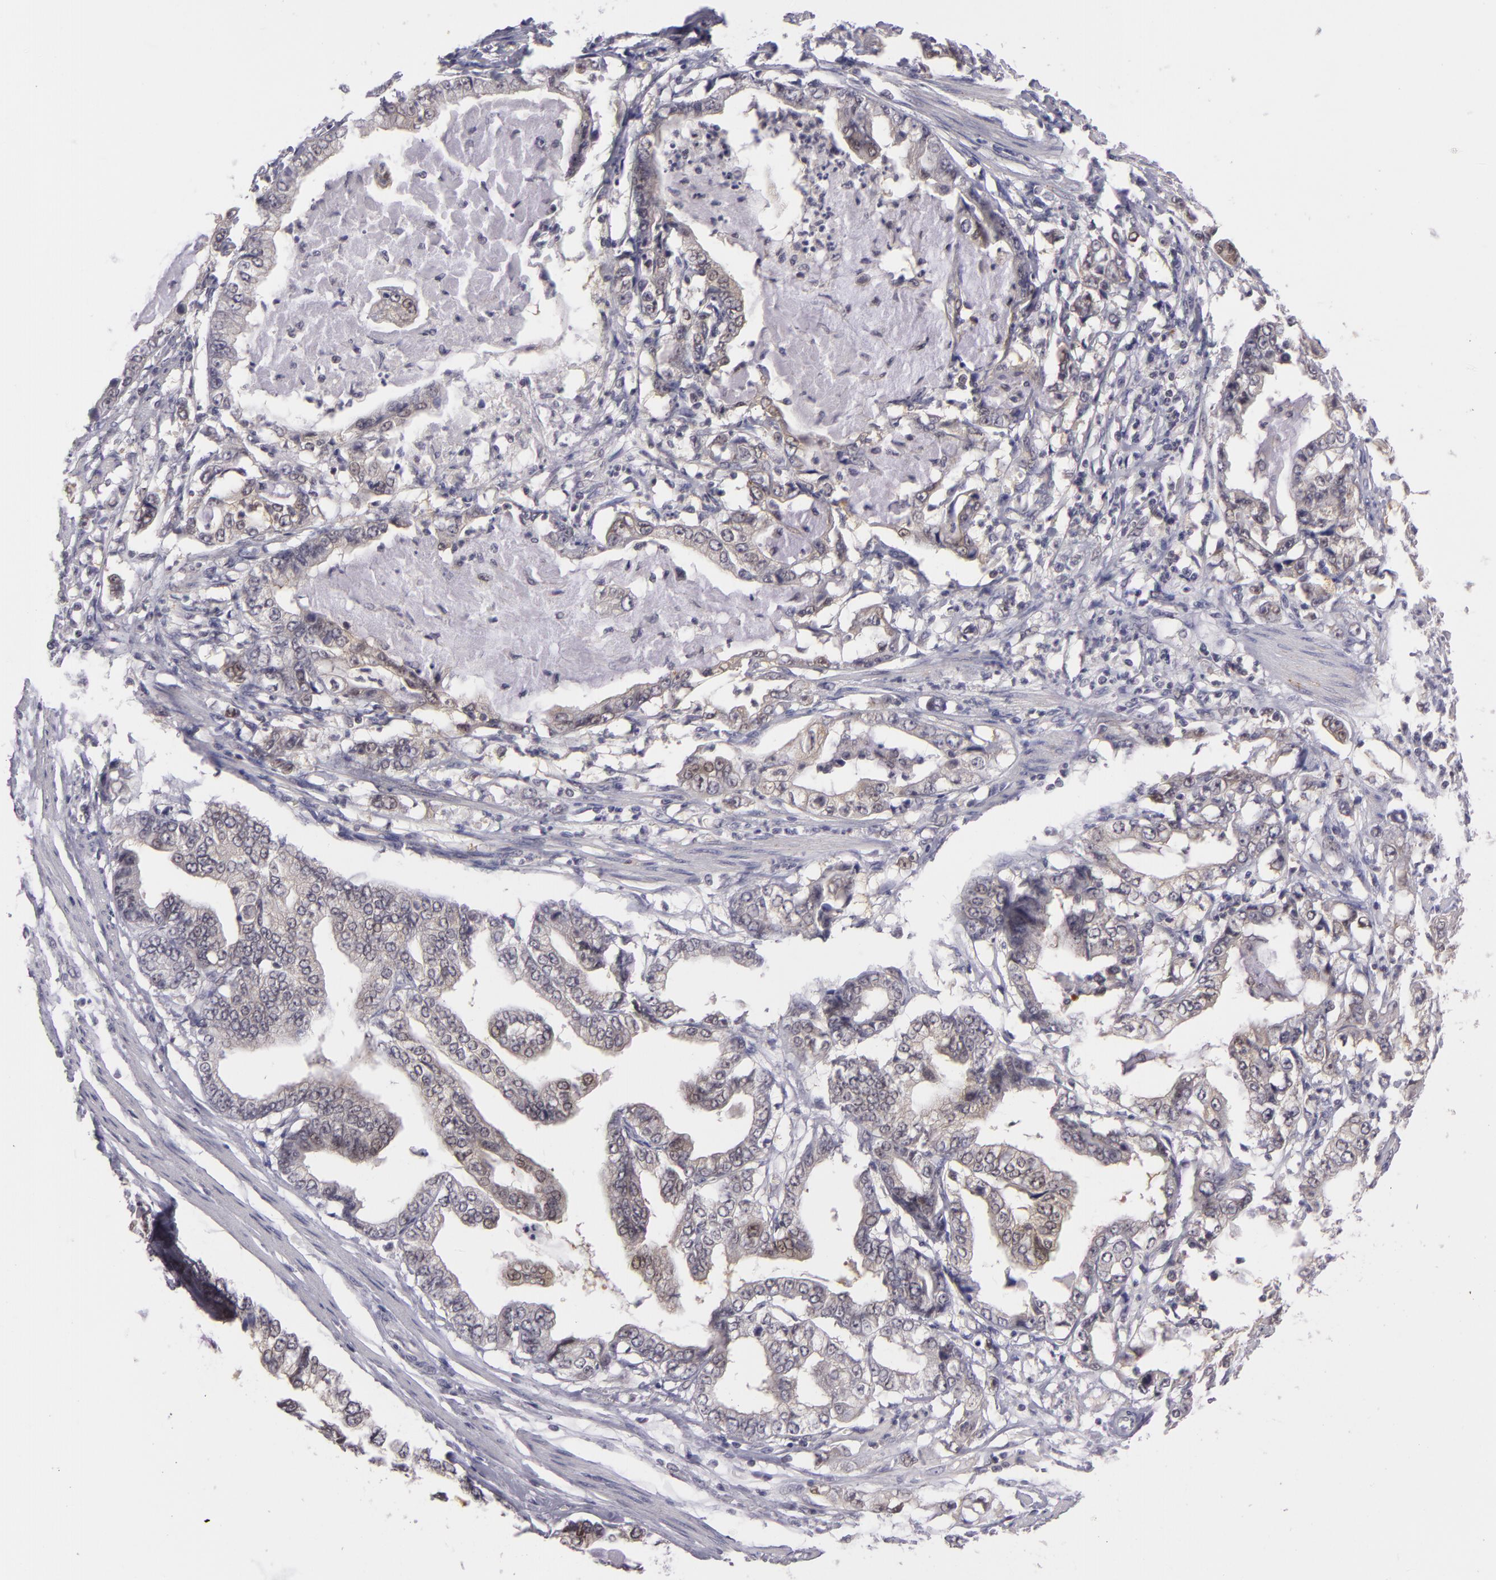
{"staining": {"intensity": "weak", "quantity": "25%-75%", "location": "cytoplasmic/membranous"}, "tissue": "stomach cancer", "cell_type": "Tumor cells", "image_type": "cancer", "snomed": [{"axis": "morphology", "description": "Adenocarcinoma, NOS"}, {"axis": "topography", "description": "Pancreas"}, {"axis": "topography", "description": "Stomach, upper"}], "caption": "Stomach adenocarcinoma stained with a protein marker demonstrates weak staining in tumor cells.", "gene": "BCL10", "patient": {"sex": "male", "age": 77}}